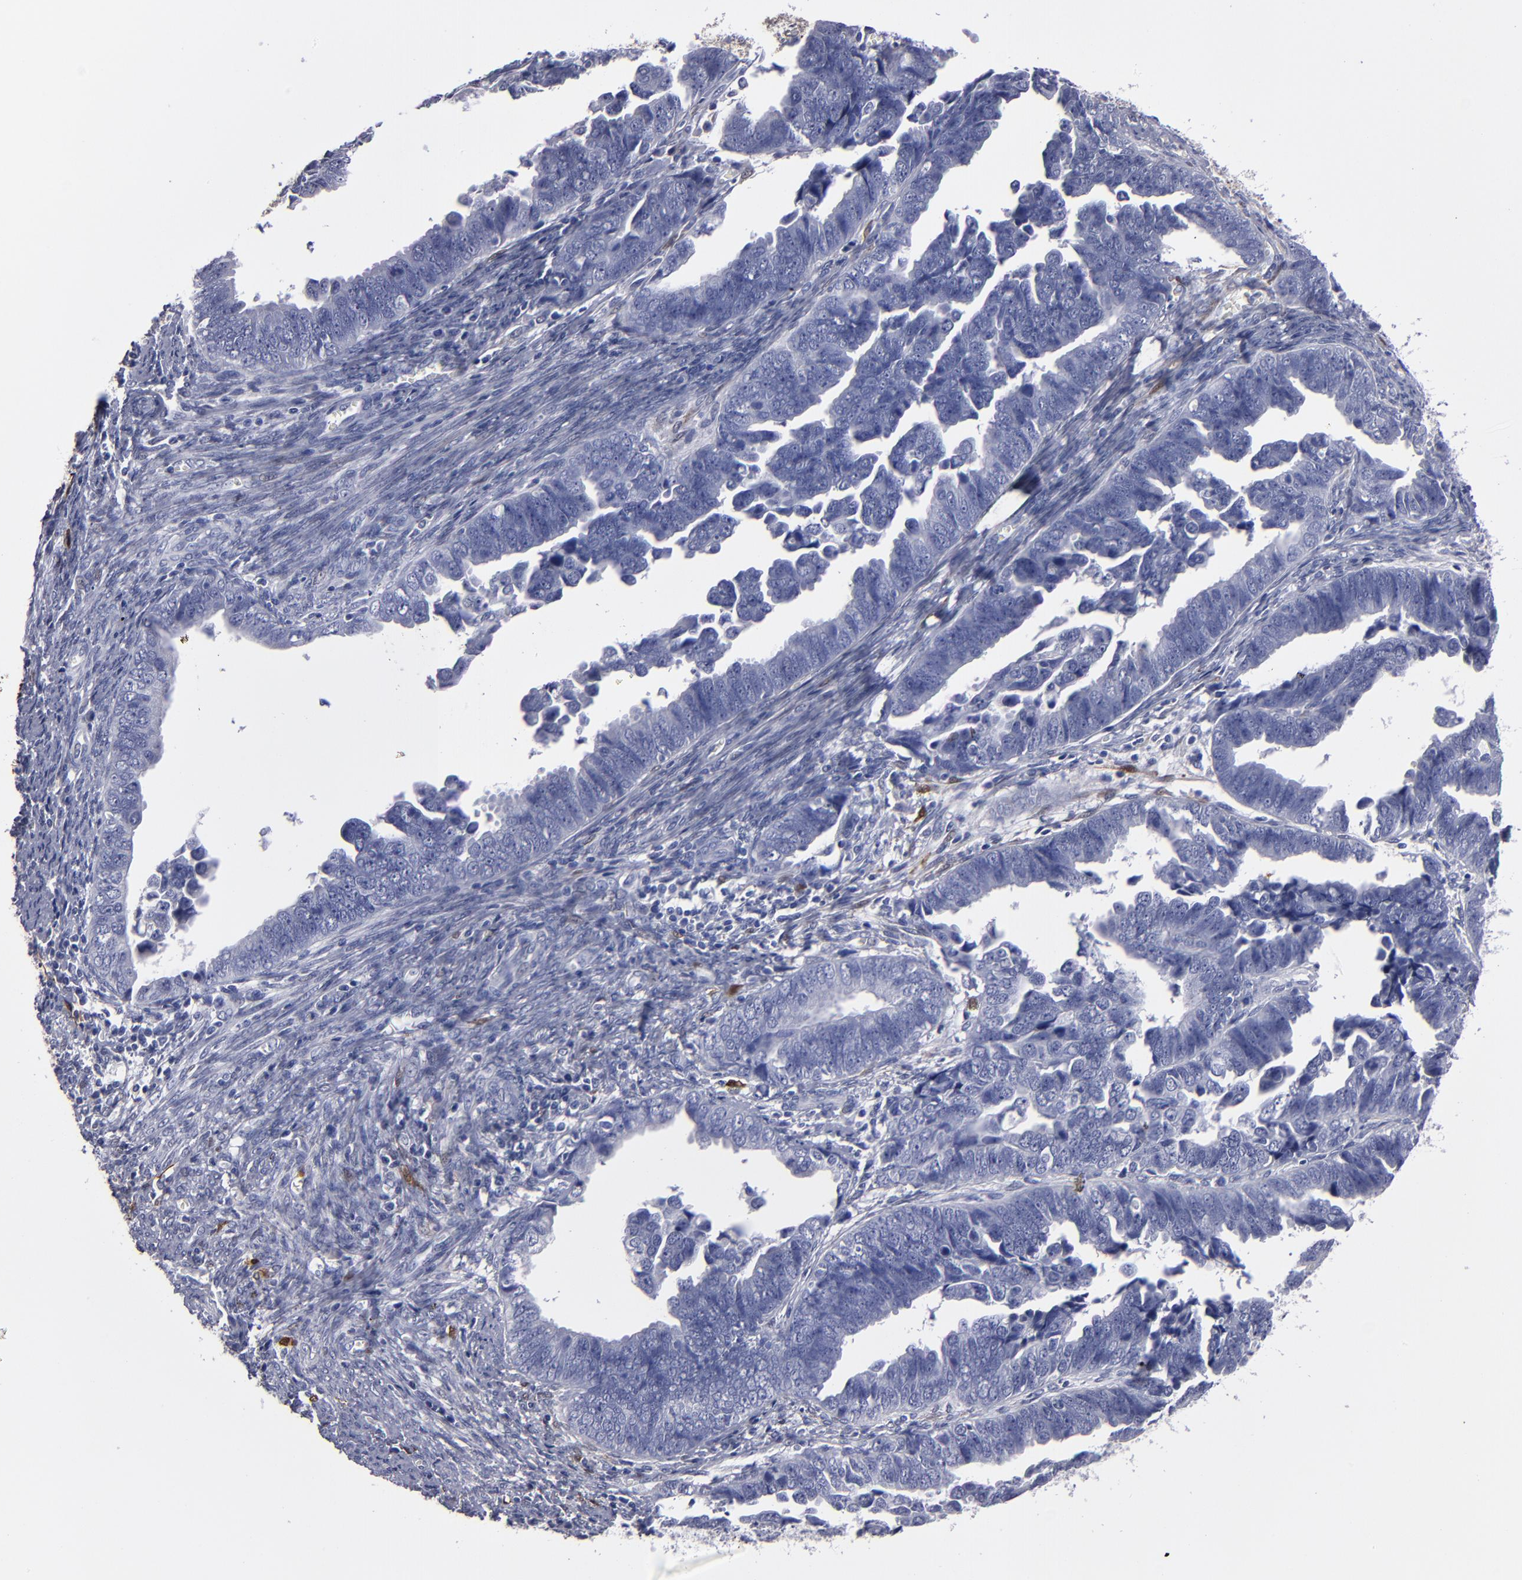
{"staining": {"intensity": "negative", "quantity": "none", "location": "none"}, "tissue": "endometrial cancer", "cell_type": "Tumor cells", "image_type": "cancer", "snomed": [{"axis": "morphology", "description": "Adenocarcinoma, NOS"}, {"axis": "topography", "description": "Endometrium"}], "caption": "Endometrial adenocarcinoma was stained to show a protein in brown. There is no significant staining in tumor cells.", "gene": "FABP4", "patient": {"sex": "female", "age": 75}}